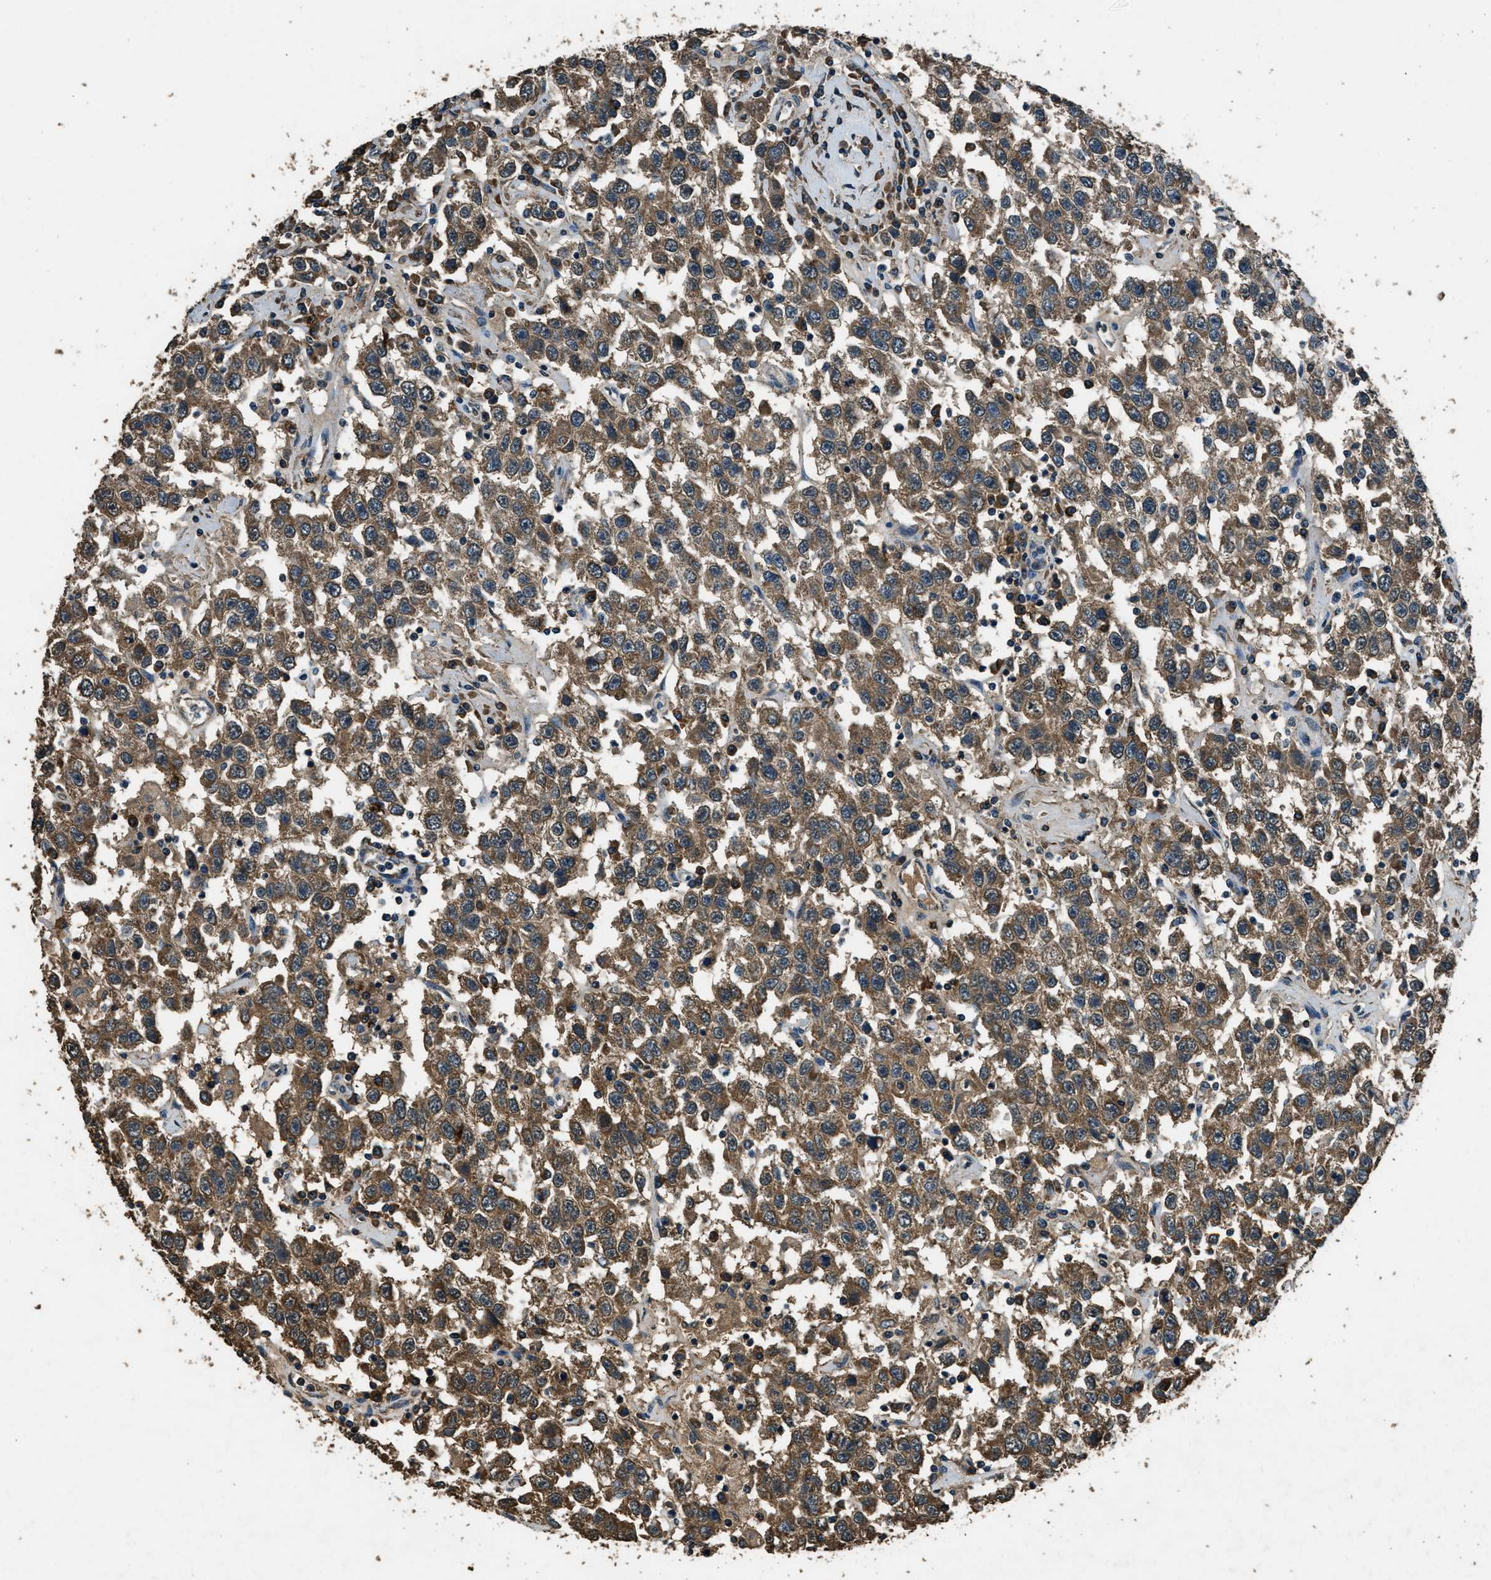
{"staining": {"intensity": "moderate", "quantity": ">75%", "location": "cytoplasmic/membranous"}, "tissue": "testis cancer", "cell_type": "Tumor cells", "image_type": "cancer", "snomed": [{"axis": "morphology", "description": "Seminoma, NOS"}, {"axis": "topography", "description": "Testis"}], "caption": "Immunohistochemistry (IHC) (DAB (3,3'-diaminobenzidine)) staining of human testis seminoma exhibits moderate cytoplasmic/membranous protein expression in about >75% of tumor cells. (DAB (3,3'-diaminobenzidine) IHC, brown staining for protein, blue staining for nuclei).", "gene": "SALL3", "patient": {"sex": "male", "age": 41}}